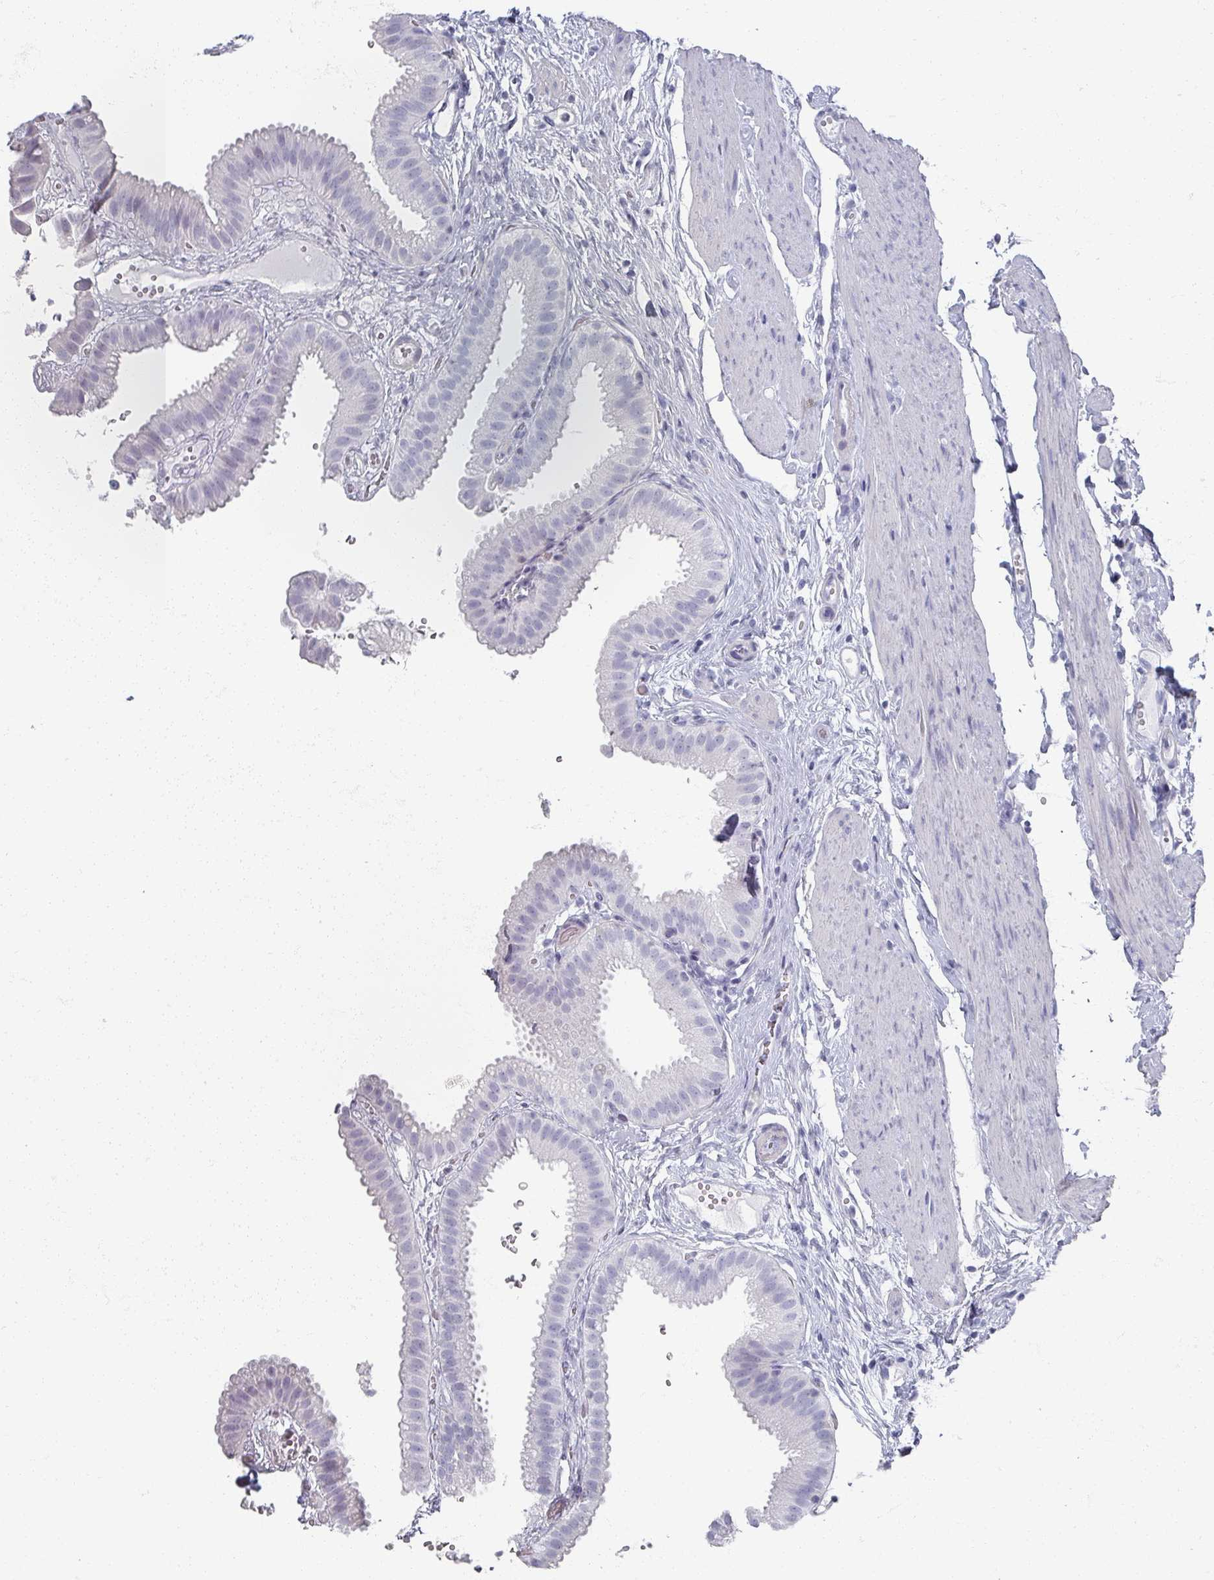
{"staining": {"intensity": "negative", "quantity": "none", "location": "none"}, "tissue": "gallbladder", "cell_type": "Glandular cells", "image_type": "normal", "snomed": [{"axis": "morphology", "description": "Normal tissue, NOS"}, {"axis": "topography", "description": "Gallbladder"}], "caption": "High power microscopy histopathology image of an immunohistochemistry micrograph of unremarkable gallbladder, revealing no significant expression in glandular cells.", "gene": "OMG", "patient": {"sex": "female", "age": 61}}